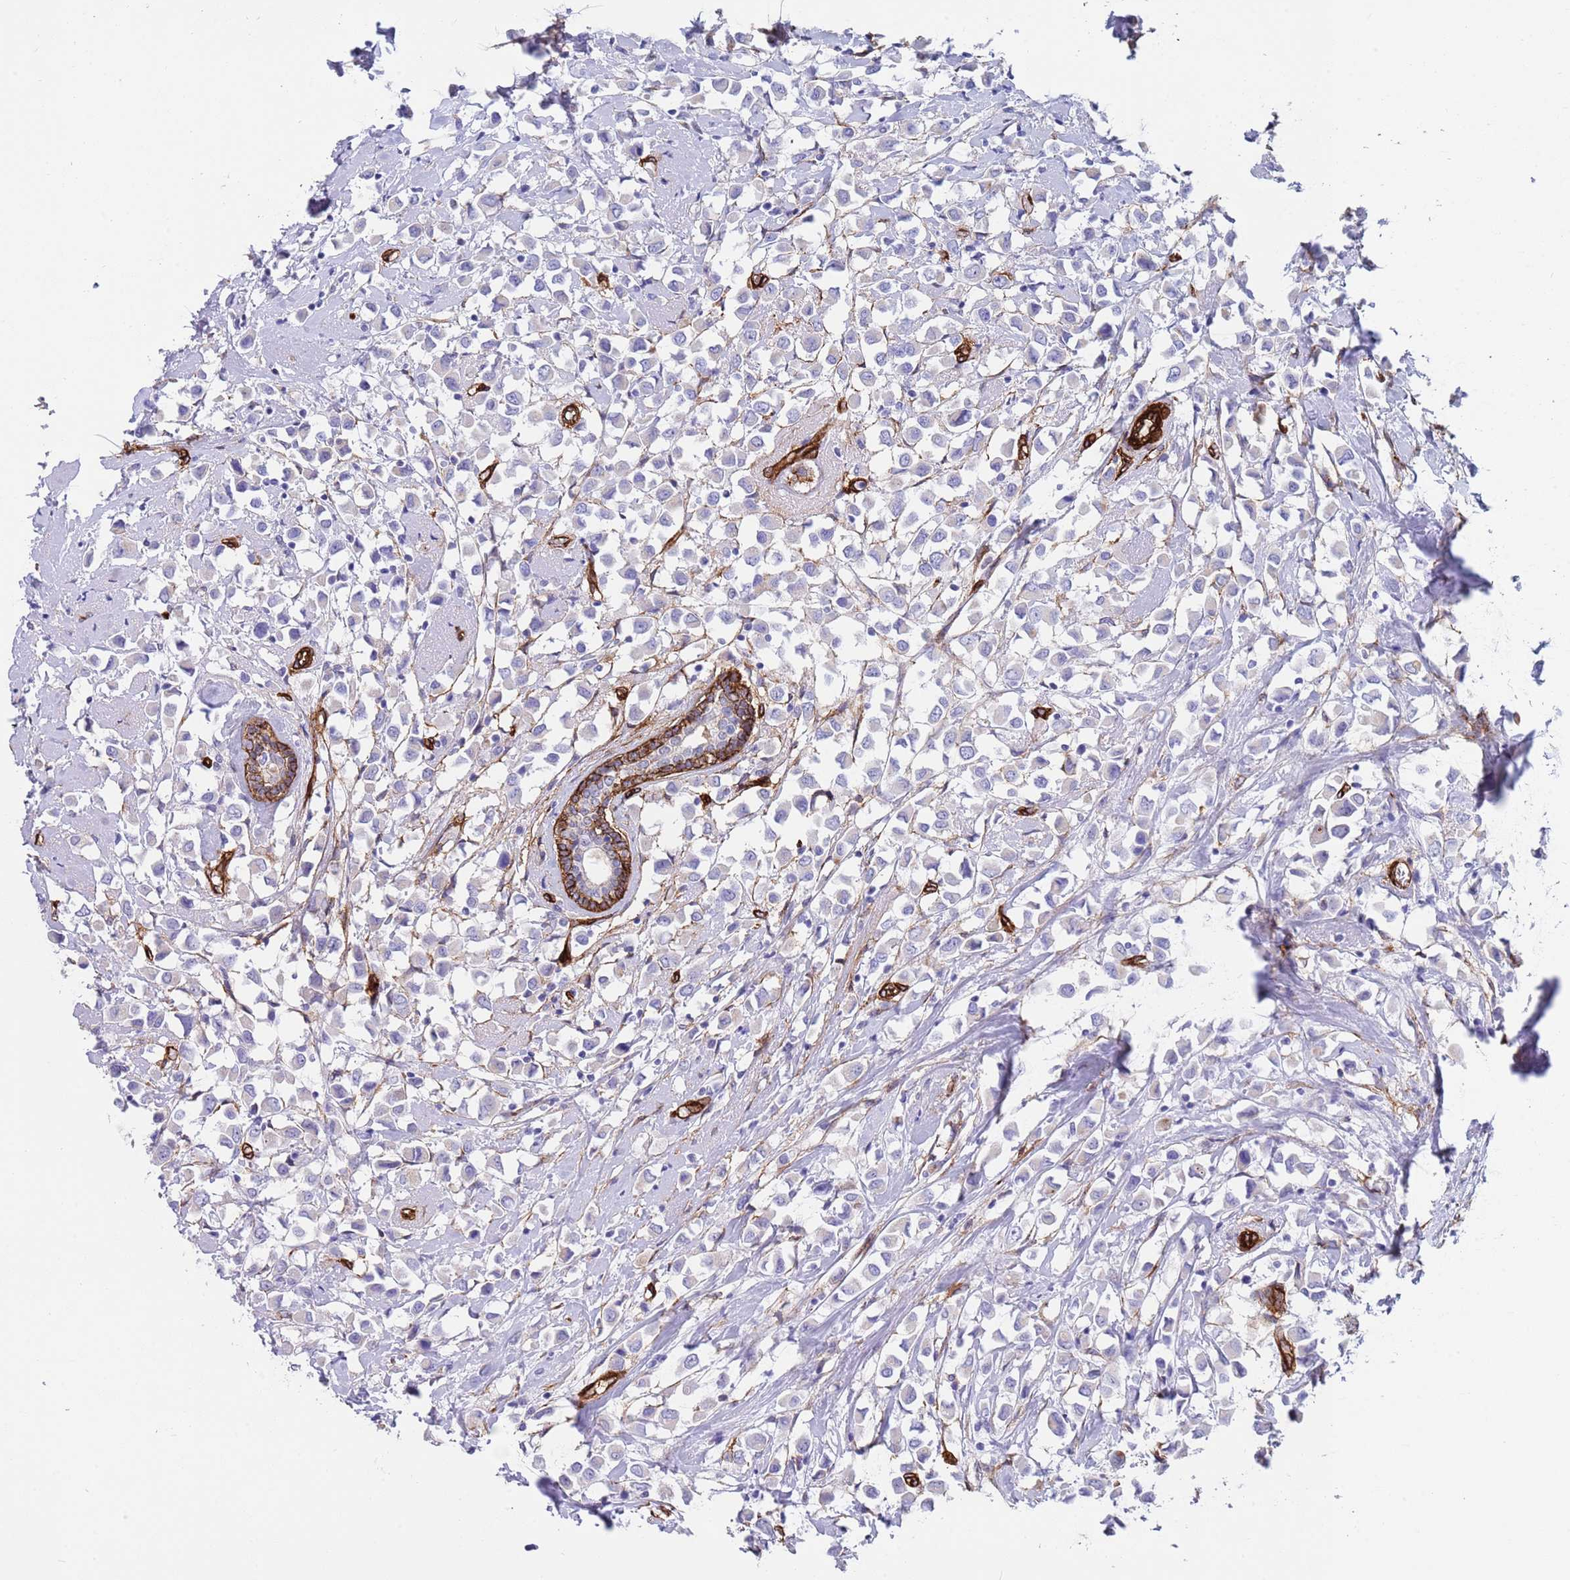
{"staining": {"intensity": "negative", "quantity": "none", "location": "none"}, "tissue": "breast cancer", "cell_type": "Tumor cells", "image_type": "cancer", "snomed": [{"axis": "morphology", "description": "Duct carcinoma"}, {"axis": "topography", "description": "Breast"}], "caption": "Immunohistochemical staining of breast invasive ductal carcinoma demonstrates no significant expression in tumor cells. Brightfield microscopy of immunohistochemistry (IHC) stained with DAB (3,3'-diaminobenzidine) (brown) and hematoxylin (blue), captured at high magnification.", "gene": "CAV2", "patient": {"sex": "female", "age": 61}}